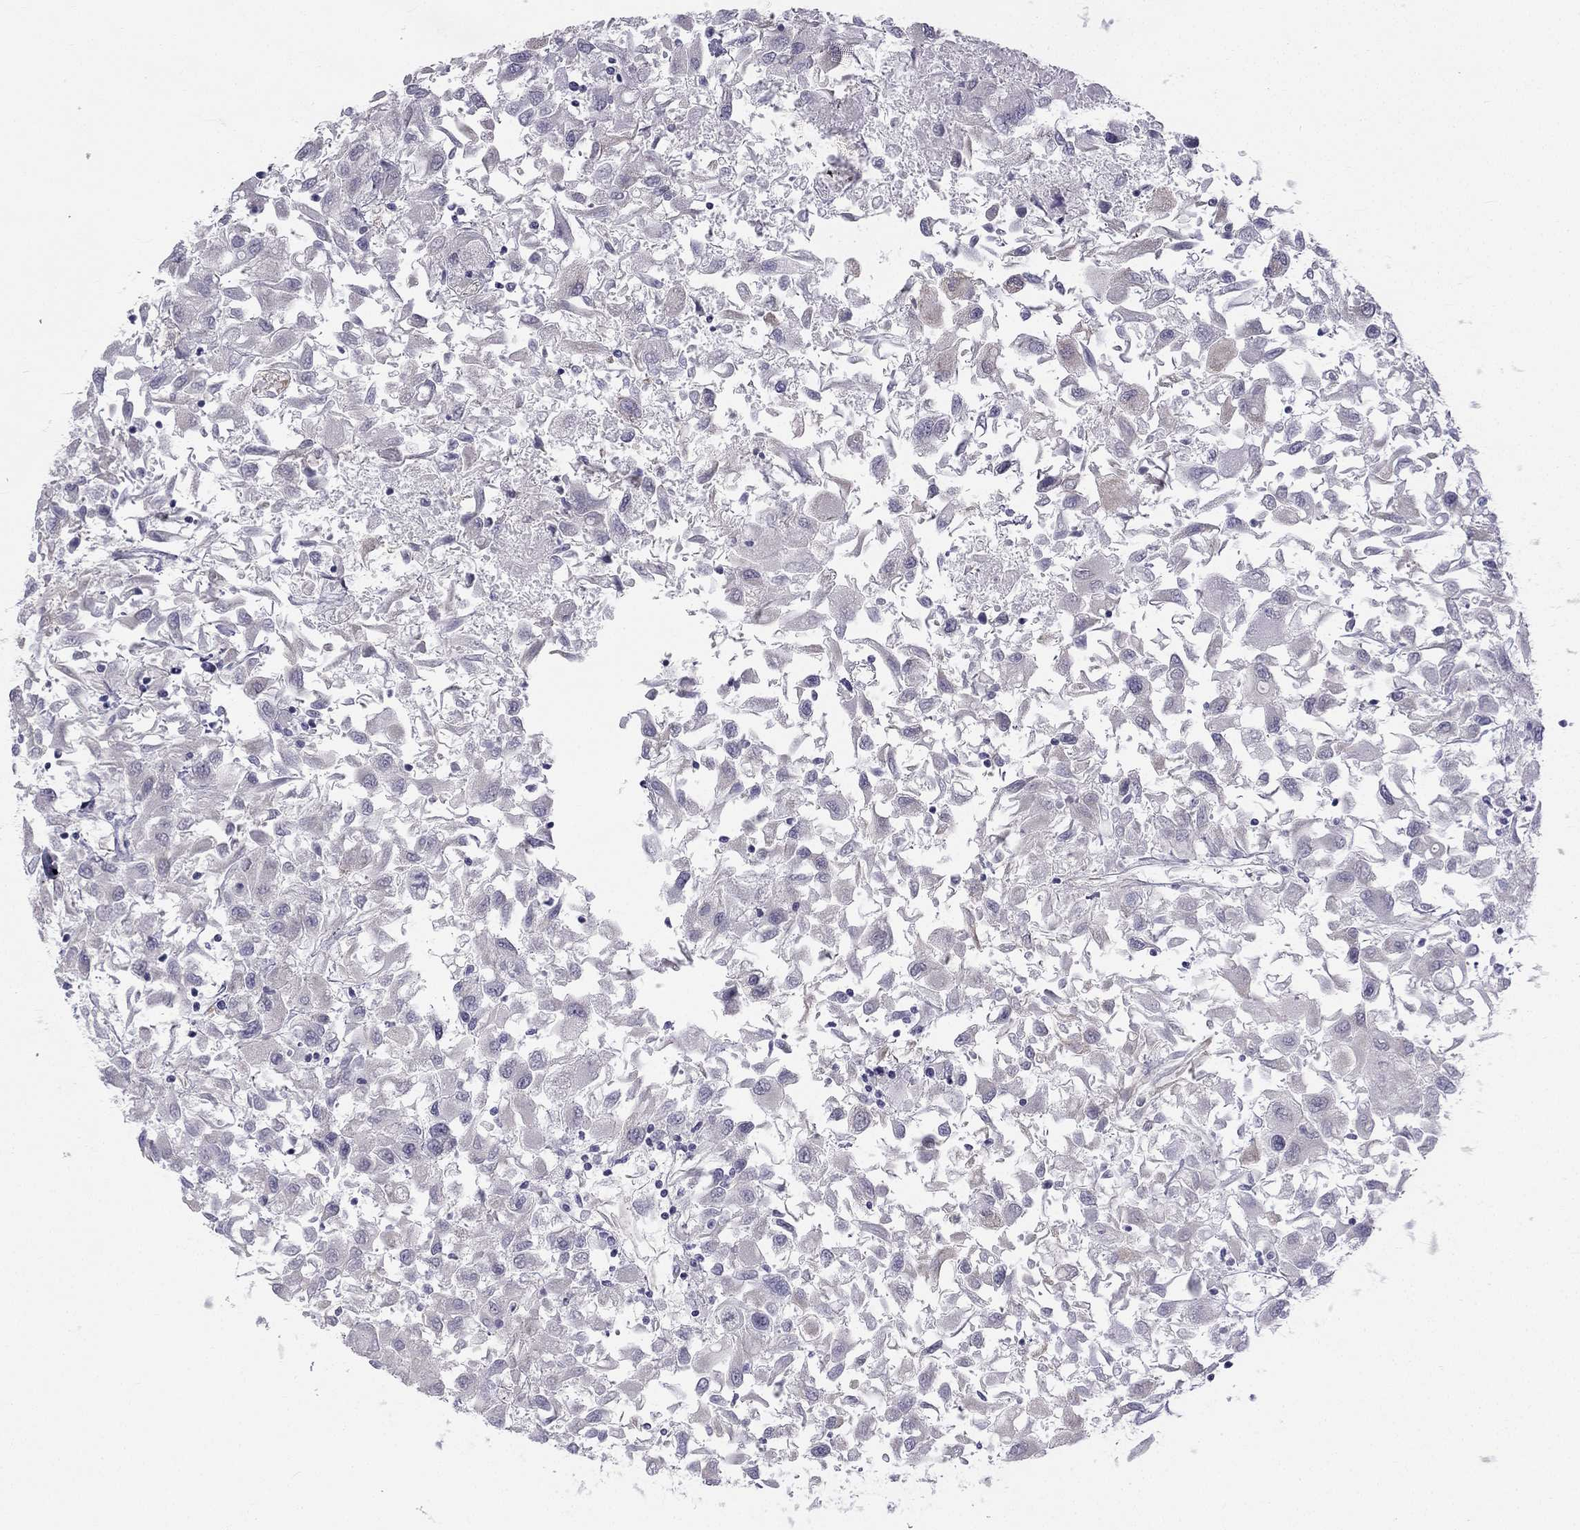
{"staining": {"intensity": "negative", "quantity": "none", "location": "none"}, "tissue": "renal cancer", "cell_type": "Tumor cells", "image_type": "cancer", "snomed": [{"axis": "morphology", "description": "Adenocarcinoma, NOS"}, {"axis": "topography", "description": "Kidney"}], "caption": "Immunohistochemistry micrograph of renal adenocarcinoma stained for a protein (brown), which displays no expression in tumor cells.", "gene": "CCDC40", "patient": {"sex": "female", "age": 76}}